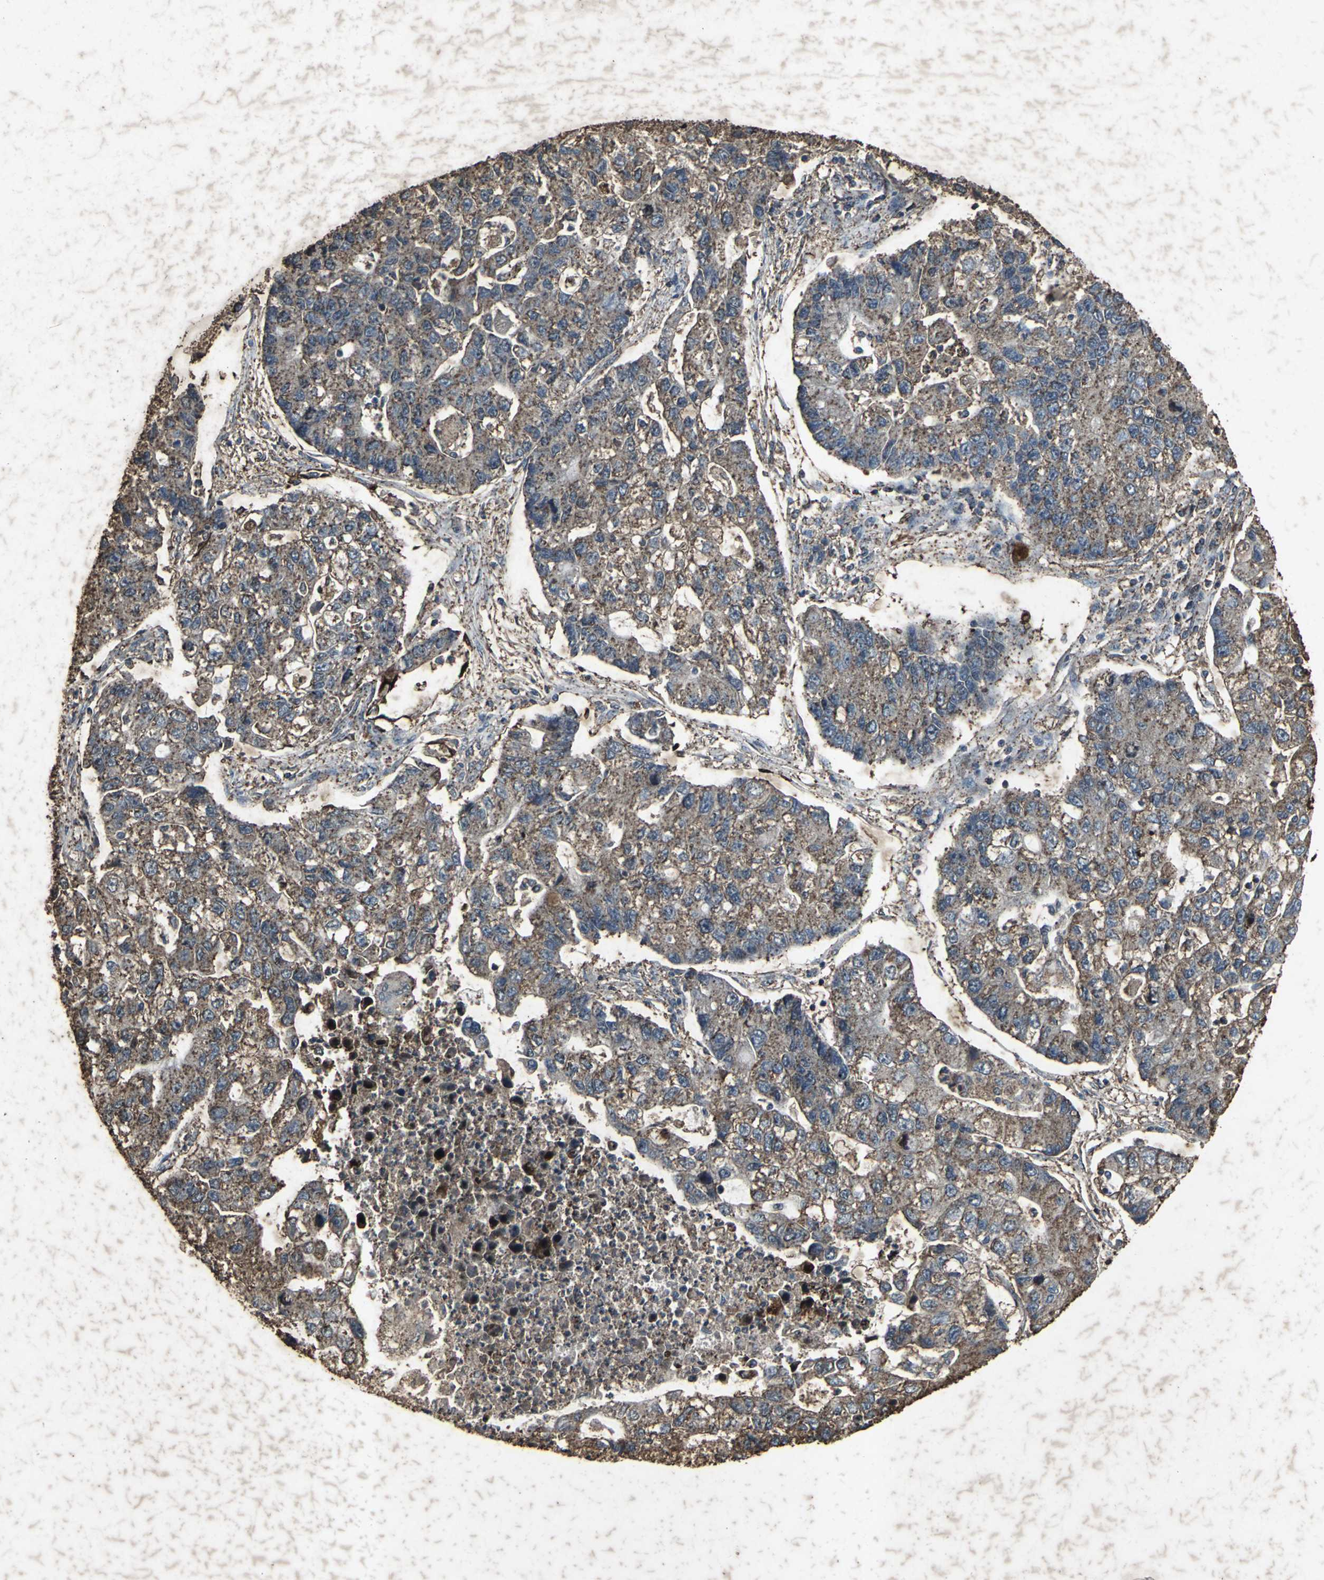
{"staining": {"intensity": "strong", "quantity": ">75%", "location": "cytoplasmic/membranous"}, "tissue": "lung cancer", "cell_type": "Tumor cells", "image_type": "cancer", "snomed": [{"axis": "morphology", "description": "Adenocarcinoma, NOS"}, {"axis": "topography", "description": "Lung"}], "caption": "DAB (3,3'-diaminobenzidine) immunohistochemical staining of human lung cancer demonstrates strong cytoplasmic/membranous protein staining in approximately >75% of tumor cells.", "gene": "CCR9", "patient": {"sex": "female", "age": 51}}